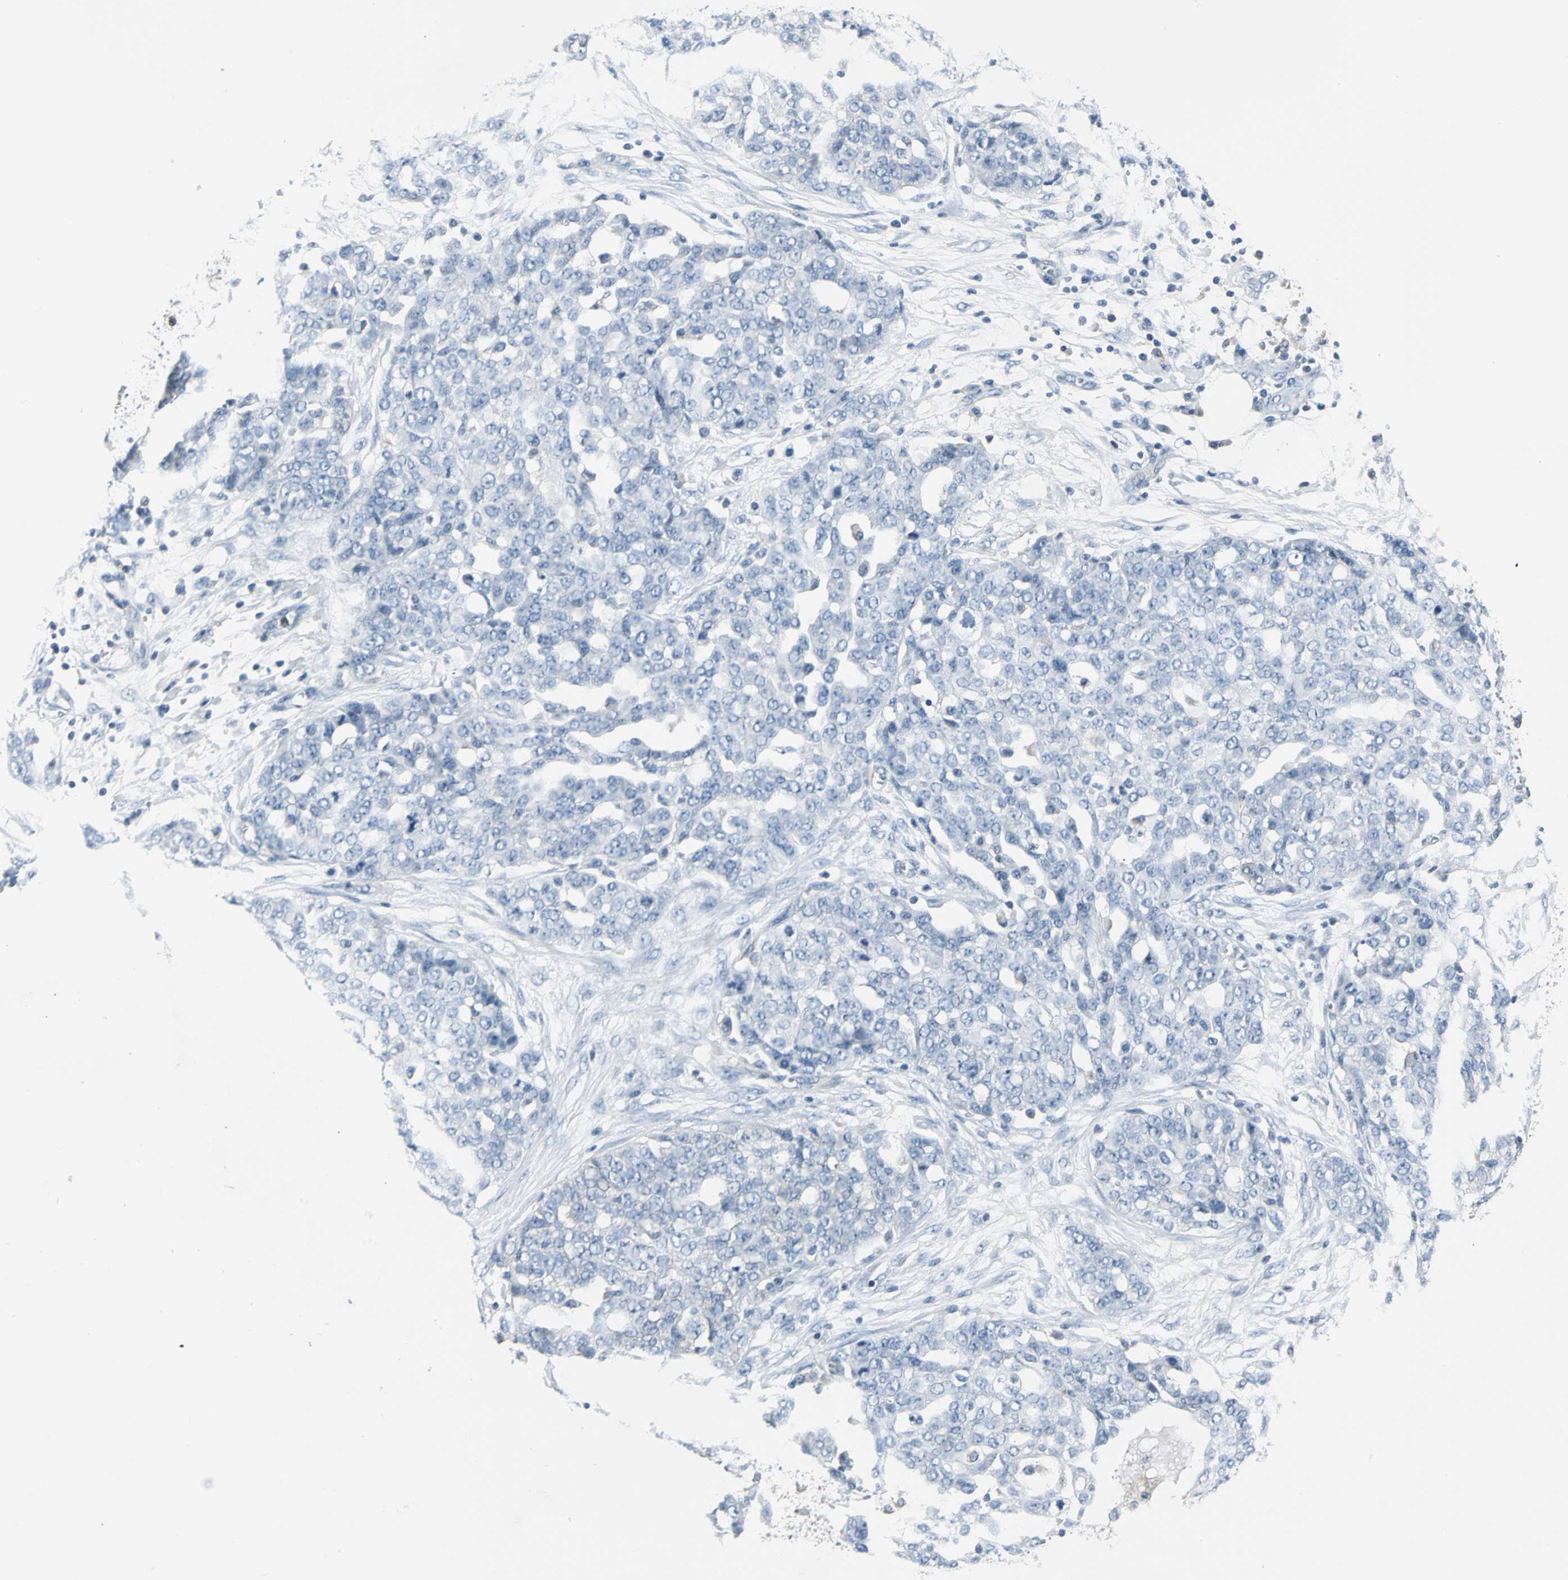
{"staining": {"intensity": "negative", "quantity": "none", "location": "none"}, "tissue": "ovarian cancer", "cell_type": "Tumor cells", "image_type": "cancer", "snomed": [{"axis": "morphology", "description": "Cystadenocarcinoma, serous, NOS"}, {"axis": "topography", "description": "Soft tissue"}, {"axis": "topography", "description": "Ovary"}], "caption": "A high-resolution histopathology image shows immunohistochemistry staining of ovarian cancer, which shows no significant staining in tumor cells.", "gene": "IQGAP2", "patient": {"sex": "female", "age": 57}}